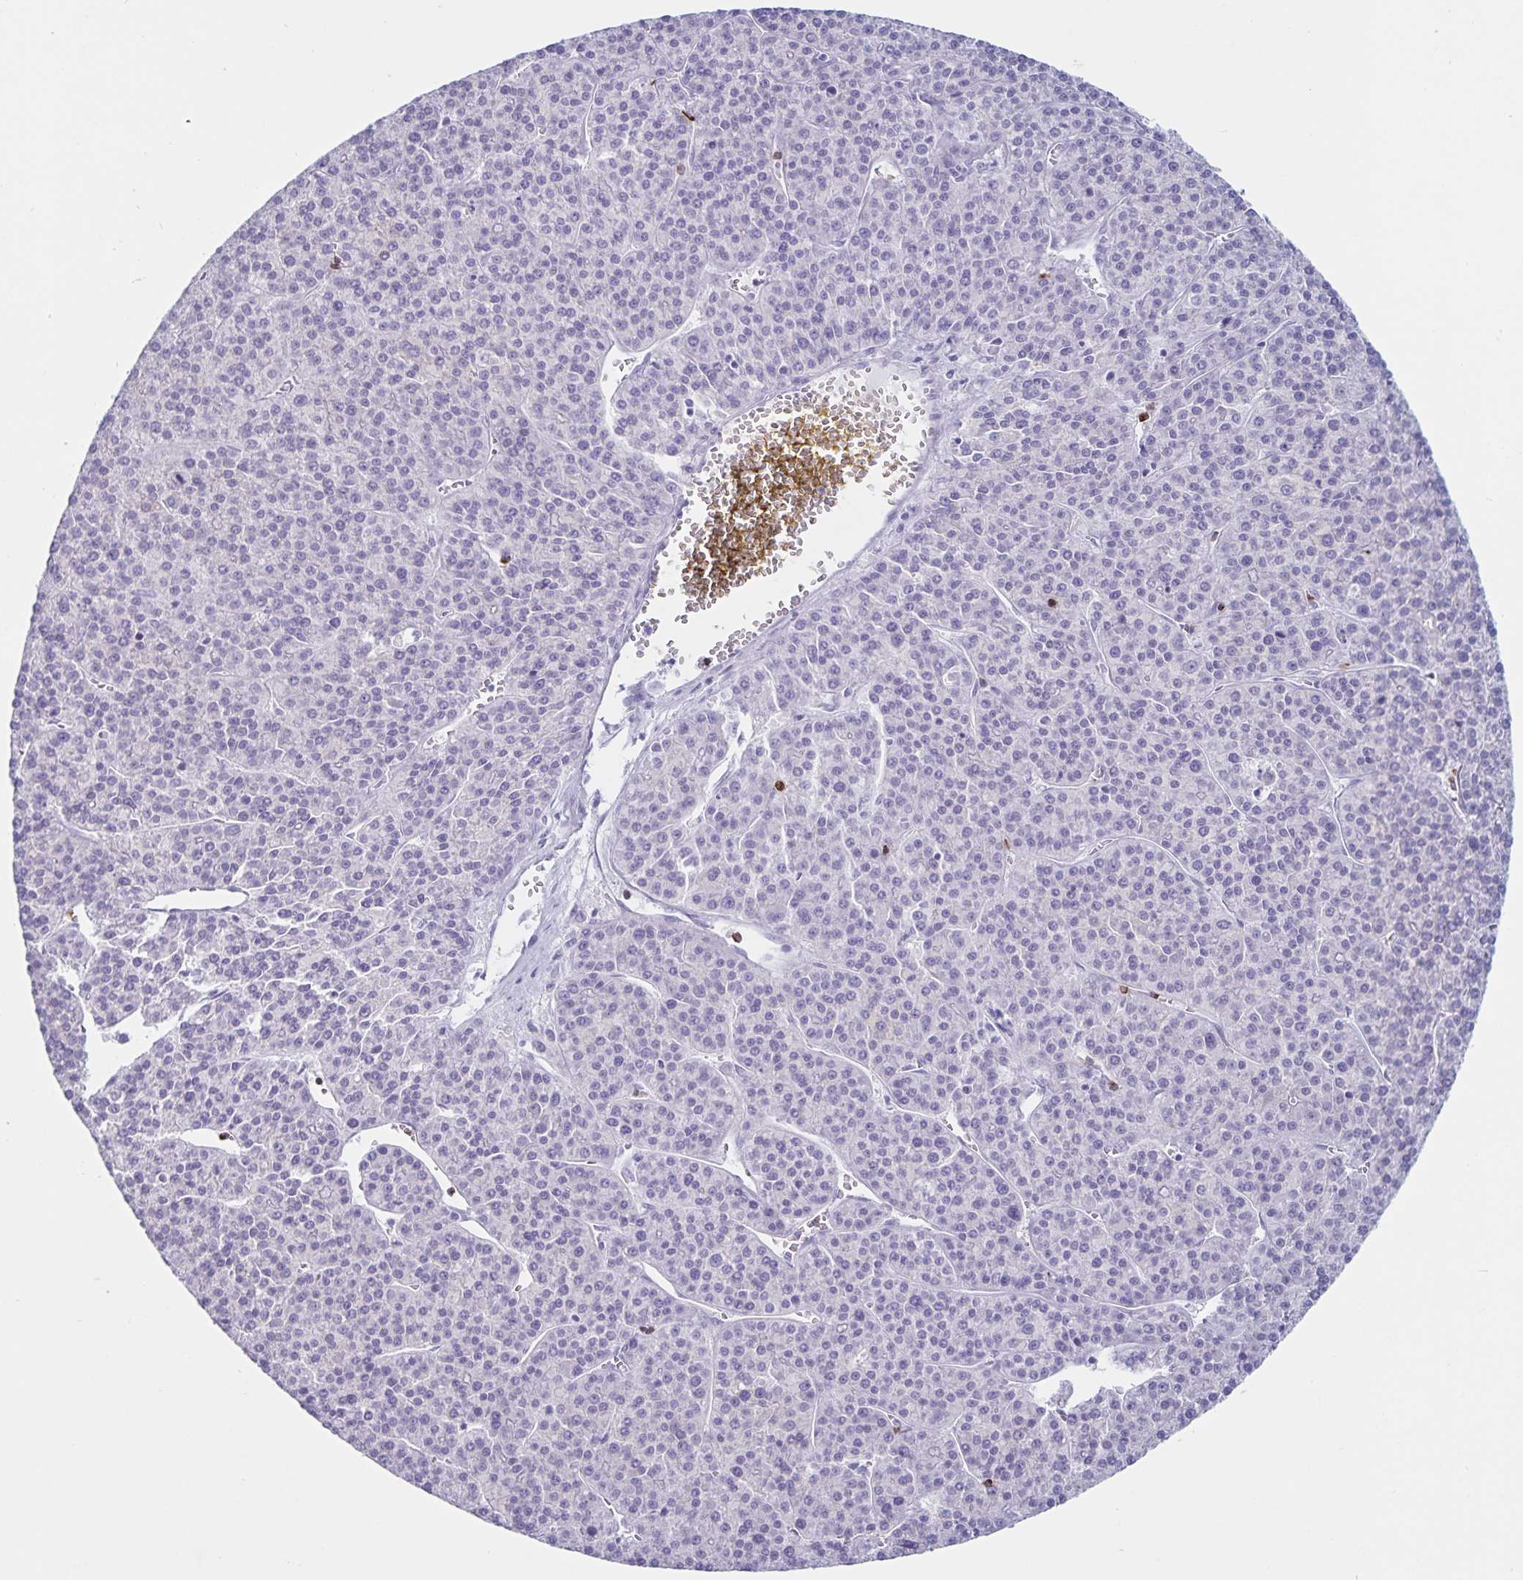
{"staining": {"intensity": "negative", "quantity": "none", "location": "none"}, "tissue": "liver cancer", "cell_type": "Tumor cells", "image_type": "cancer", "snomed": [{"axis": "morphology", "description": "Carcinoma, Hepatocellular, NOS"}, {"axis": "topography", "description": "Liver"}], "caption": "An immunohistochemistry photomicrograph of liver cancer is shown. There is no staining in tumor cells of liver cancer.", "gene": "GNLY", "patient": {"sex": "female", "age": 58}}